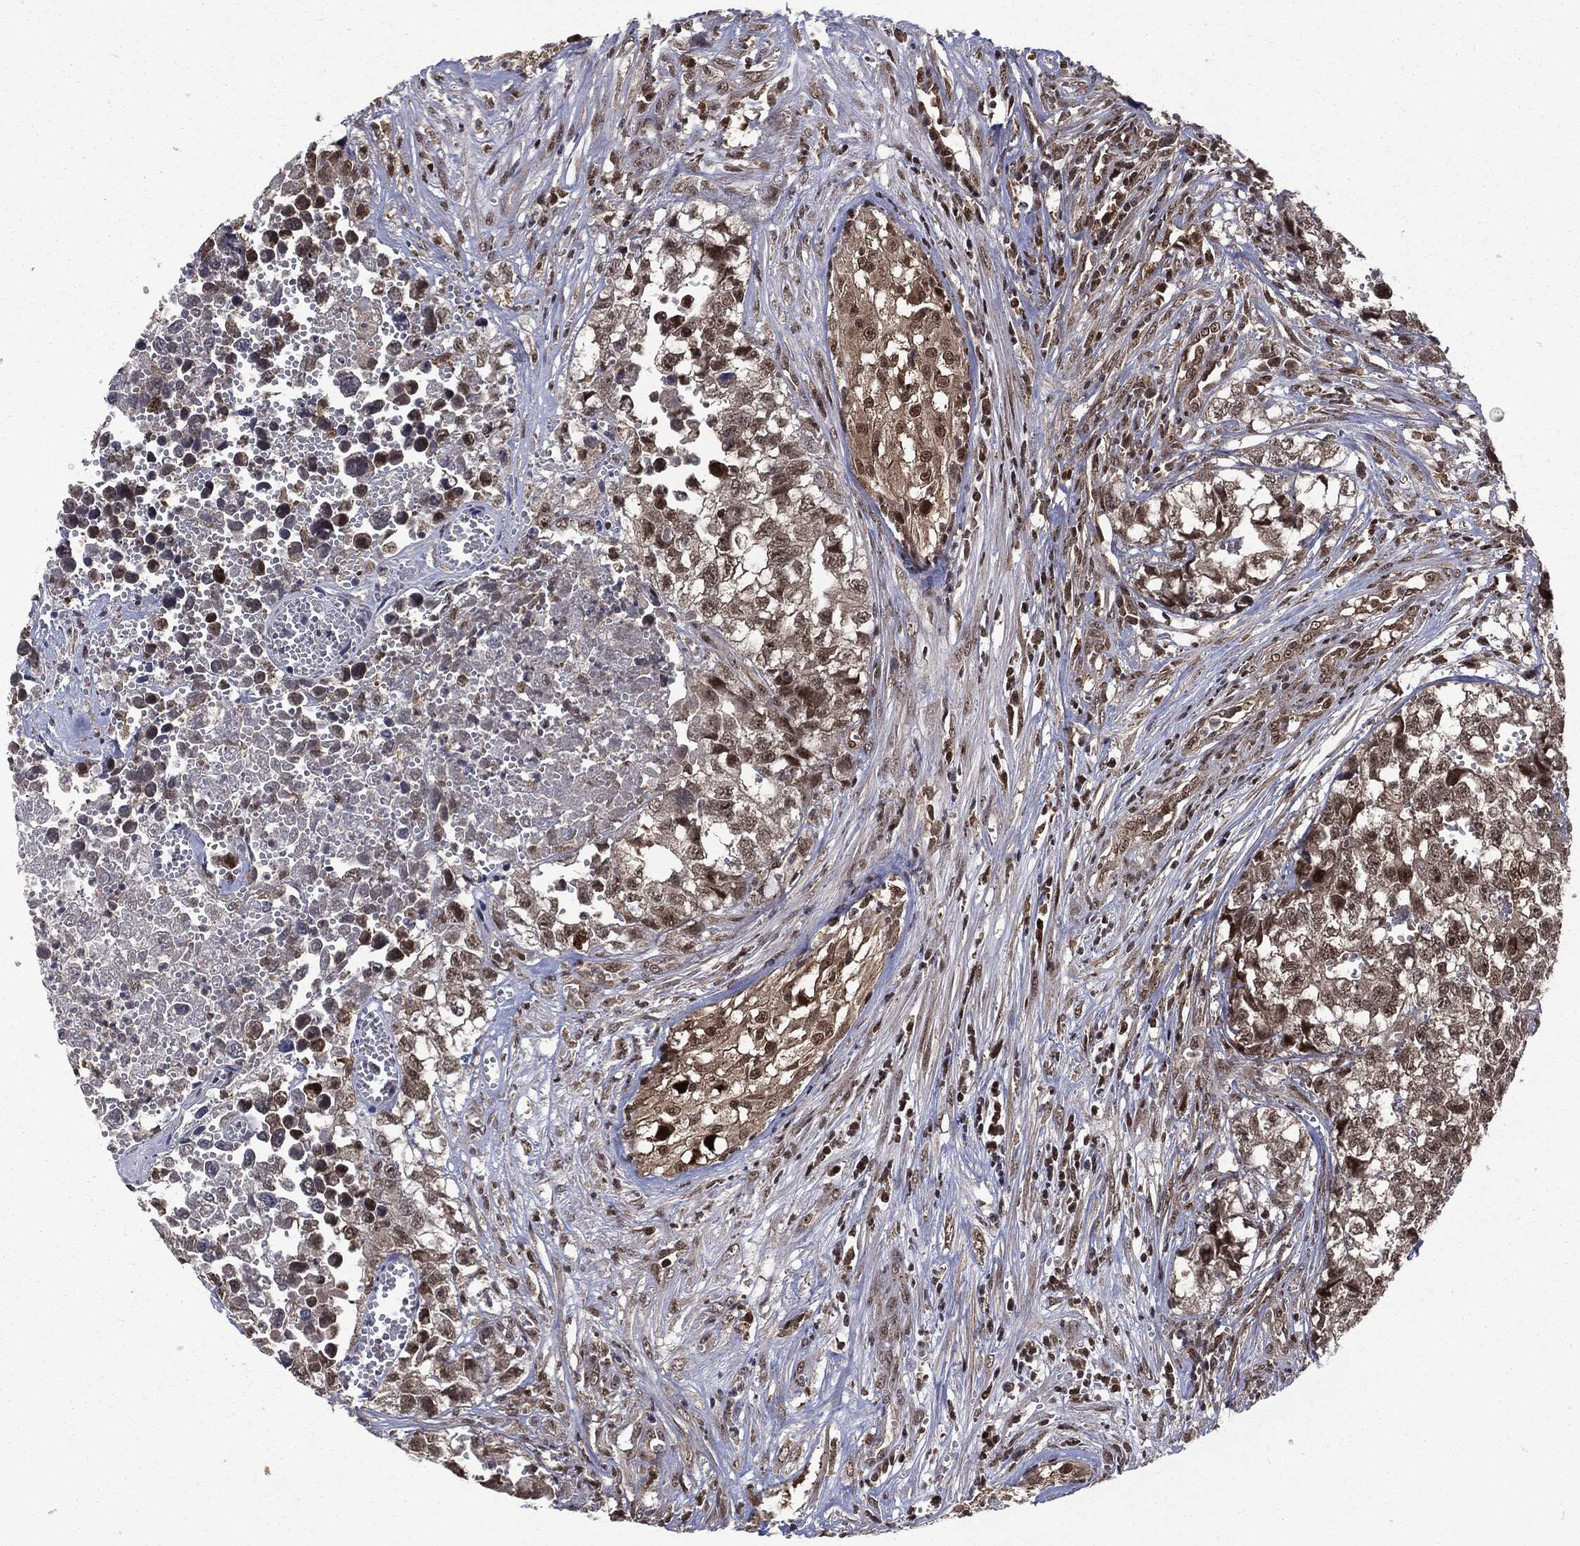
{"staining": {"intensity": "moderate", "quantity": "<25%", "location": "nuclear"}, "tissue": "testis cancer", "cell_type": "Tumor cells", "image_type": "cancer", "snomed": [{"axis": "morphology", "description": "Seminoma, NOS"}, {"axis": "morphology", "description": "Carcinoma, Embryonal, NOS"}, {"axis": "topography", "description": "Testis"}], "caption": "A photomicrograph of human testis embryonal carcinoma stained for a protein exhibits moderate nuclear brown staining in tumor cells.", "gene": "PTPA", "patient": {"sex": "male", "age": 22}}